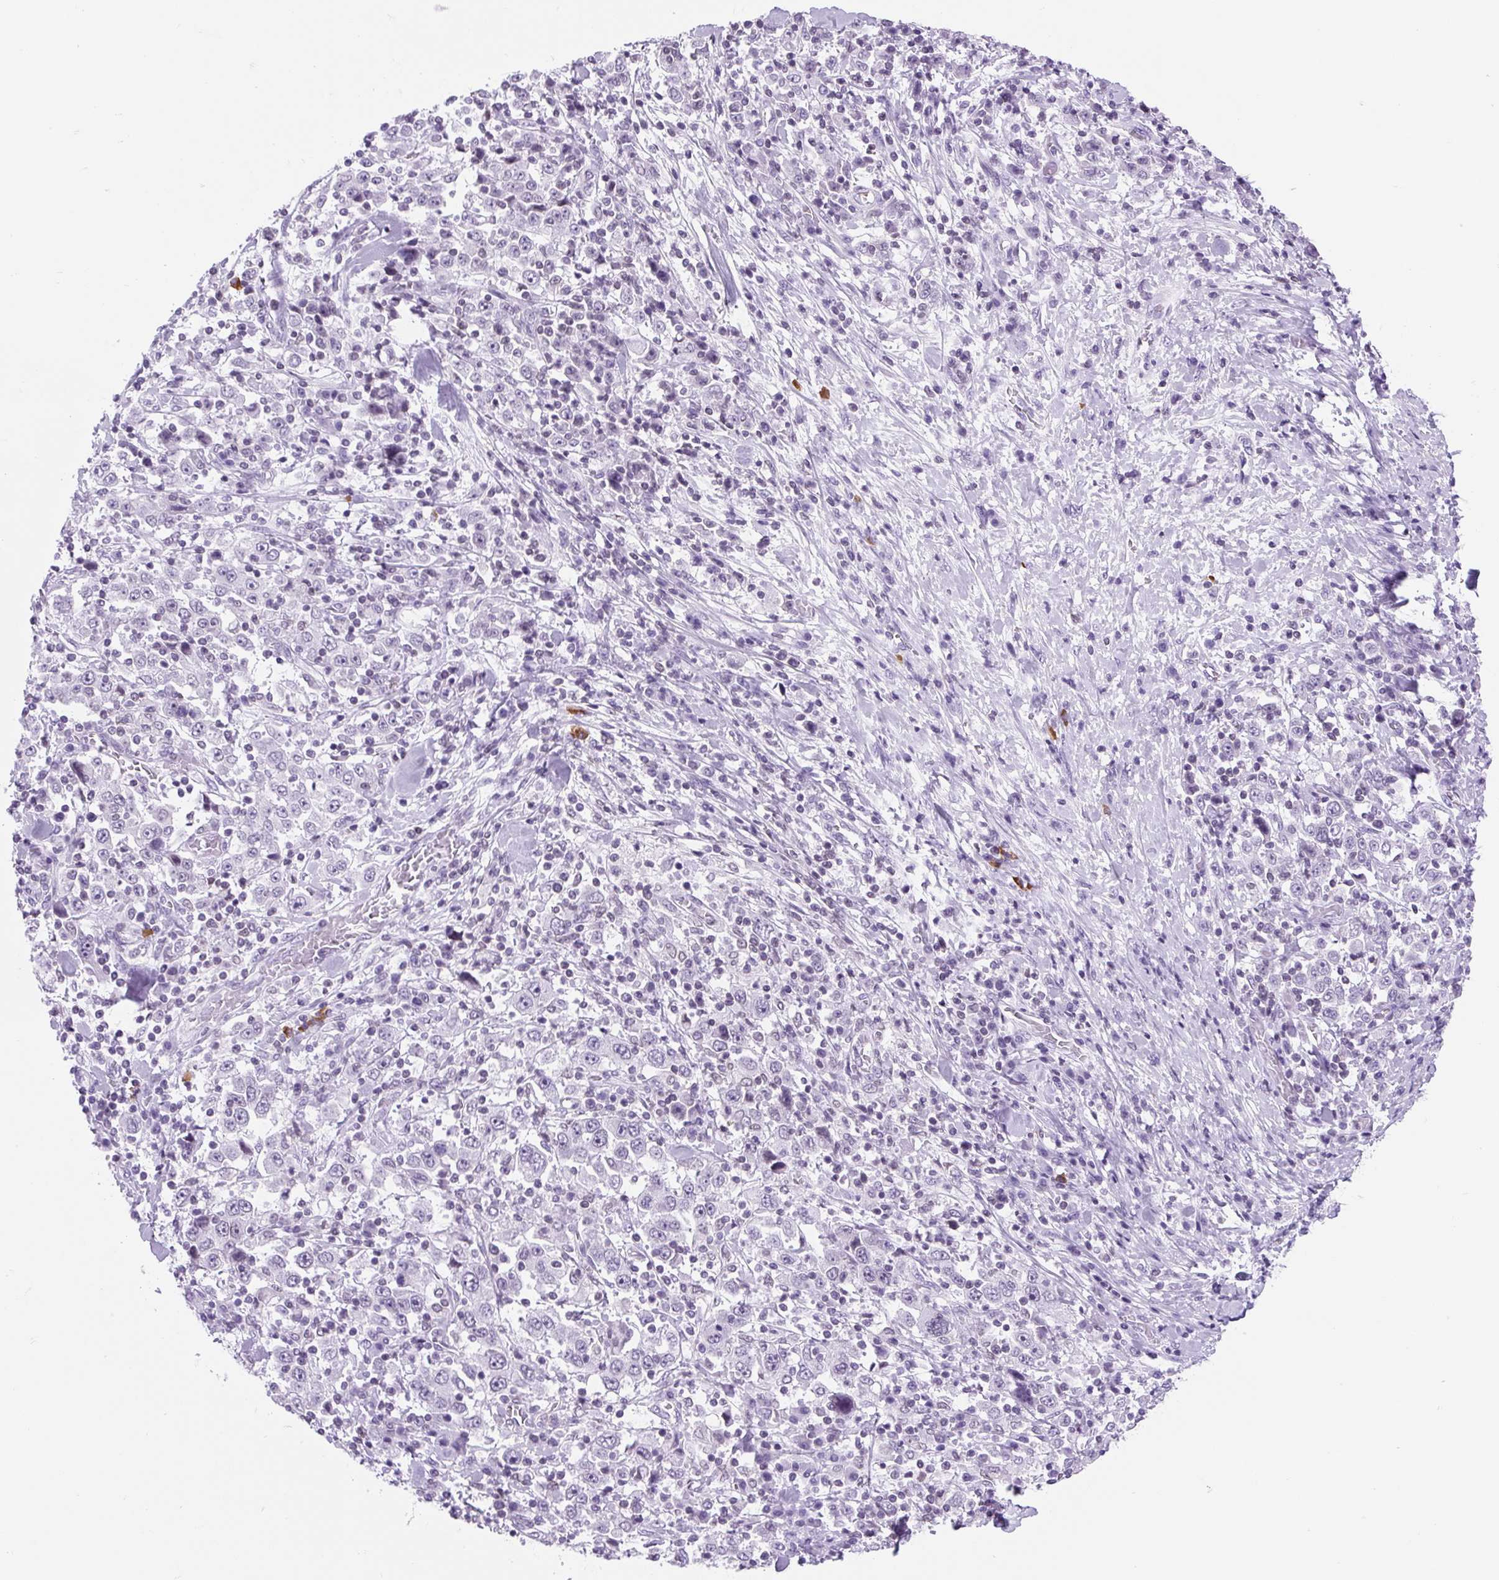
{"staining": {"intensity": "negative", "quantity": "none", "location": "none"}, "tissue": "stomach cancer", "cell_type": "Tumor cells", "image_type": "cancer", "snomed": [{"axis": "morphology", "description": "Normal tissue, NOS"}, {"axis": "morphology", "description": "Adenocarcinoma, NOS"}, {"axis": "topography", "description": "Stomach, upper"}, {"axis": "topography", "description": "Stomach"}], "caption": "Immunohistochemistry (IHC) image of neoplastic tissue: human adenocarcinoma (stomach) stained with DAB (3,3'-diaminobenzidine) shows no significant protein expression in tumor cells. (Brightfield microscopy of DAB (3,3'-diaminobenzidine) IHC at high magnification).", "gene": "VPREB1", "patient": {"sex": "male", "age": 59}}